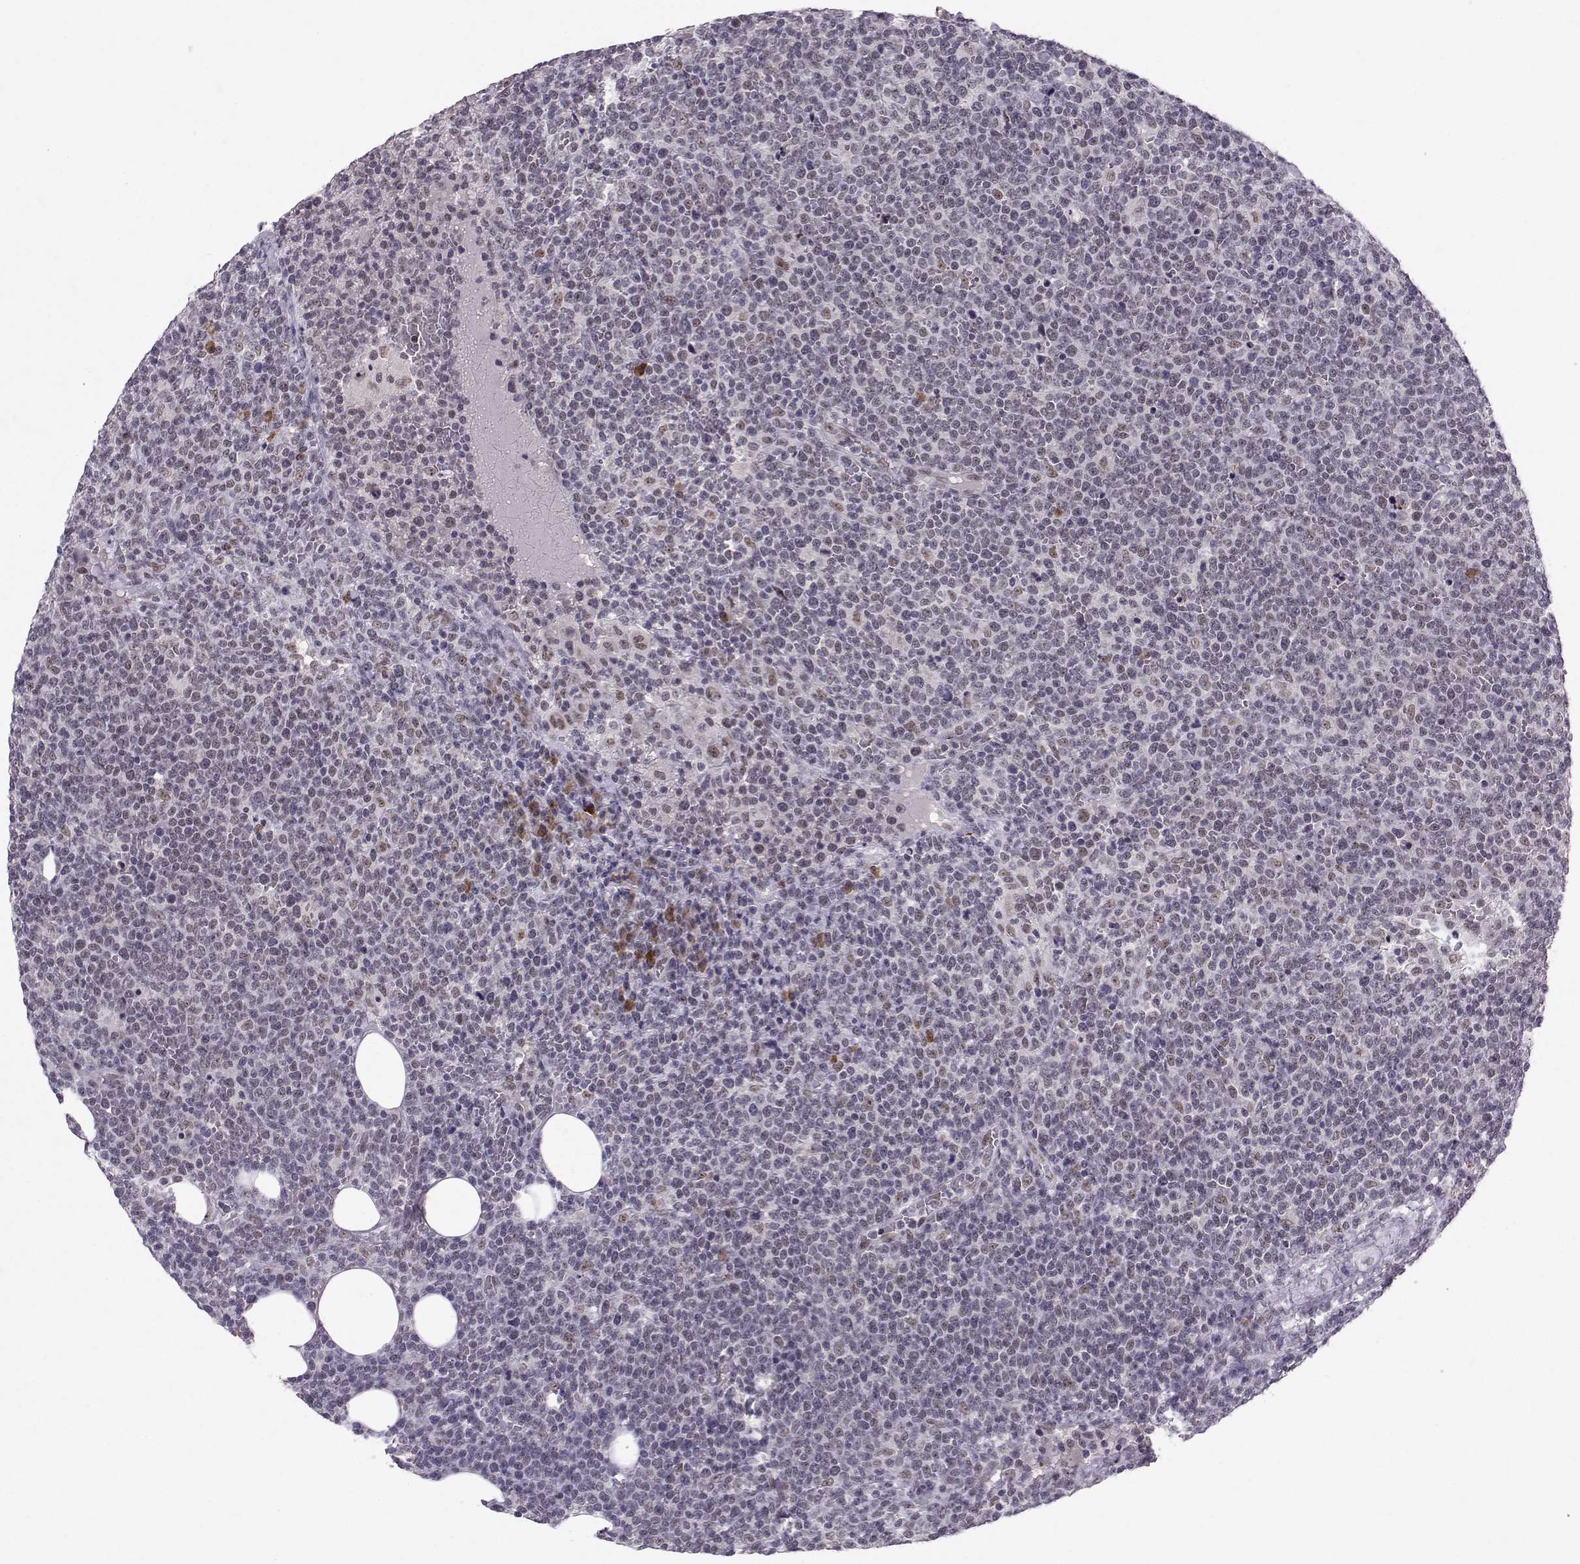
{"staining": {"intensity": "negative", "quantity": "none", "location": "none"}, "tissue": "lymphoma", "cell_type": "Tumor cells", "image_type": "cancer", "snomed": [{"axis": "morphology", "description": "Malignant lymphoma, non-Hodgkin's type, High grade"}, {"axis": "topography", "description": "Lymph node"}], "caption": "Tumor cells are negative for brown protein staining in lymphoma. (DAB (3,3'-diaminobenzidine) immunohistochemistry (IHC) with hematoxylin counter stain).", "gene": "RPP38", "patient": {"sex": "male", "age": 61}}